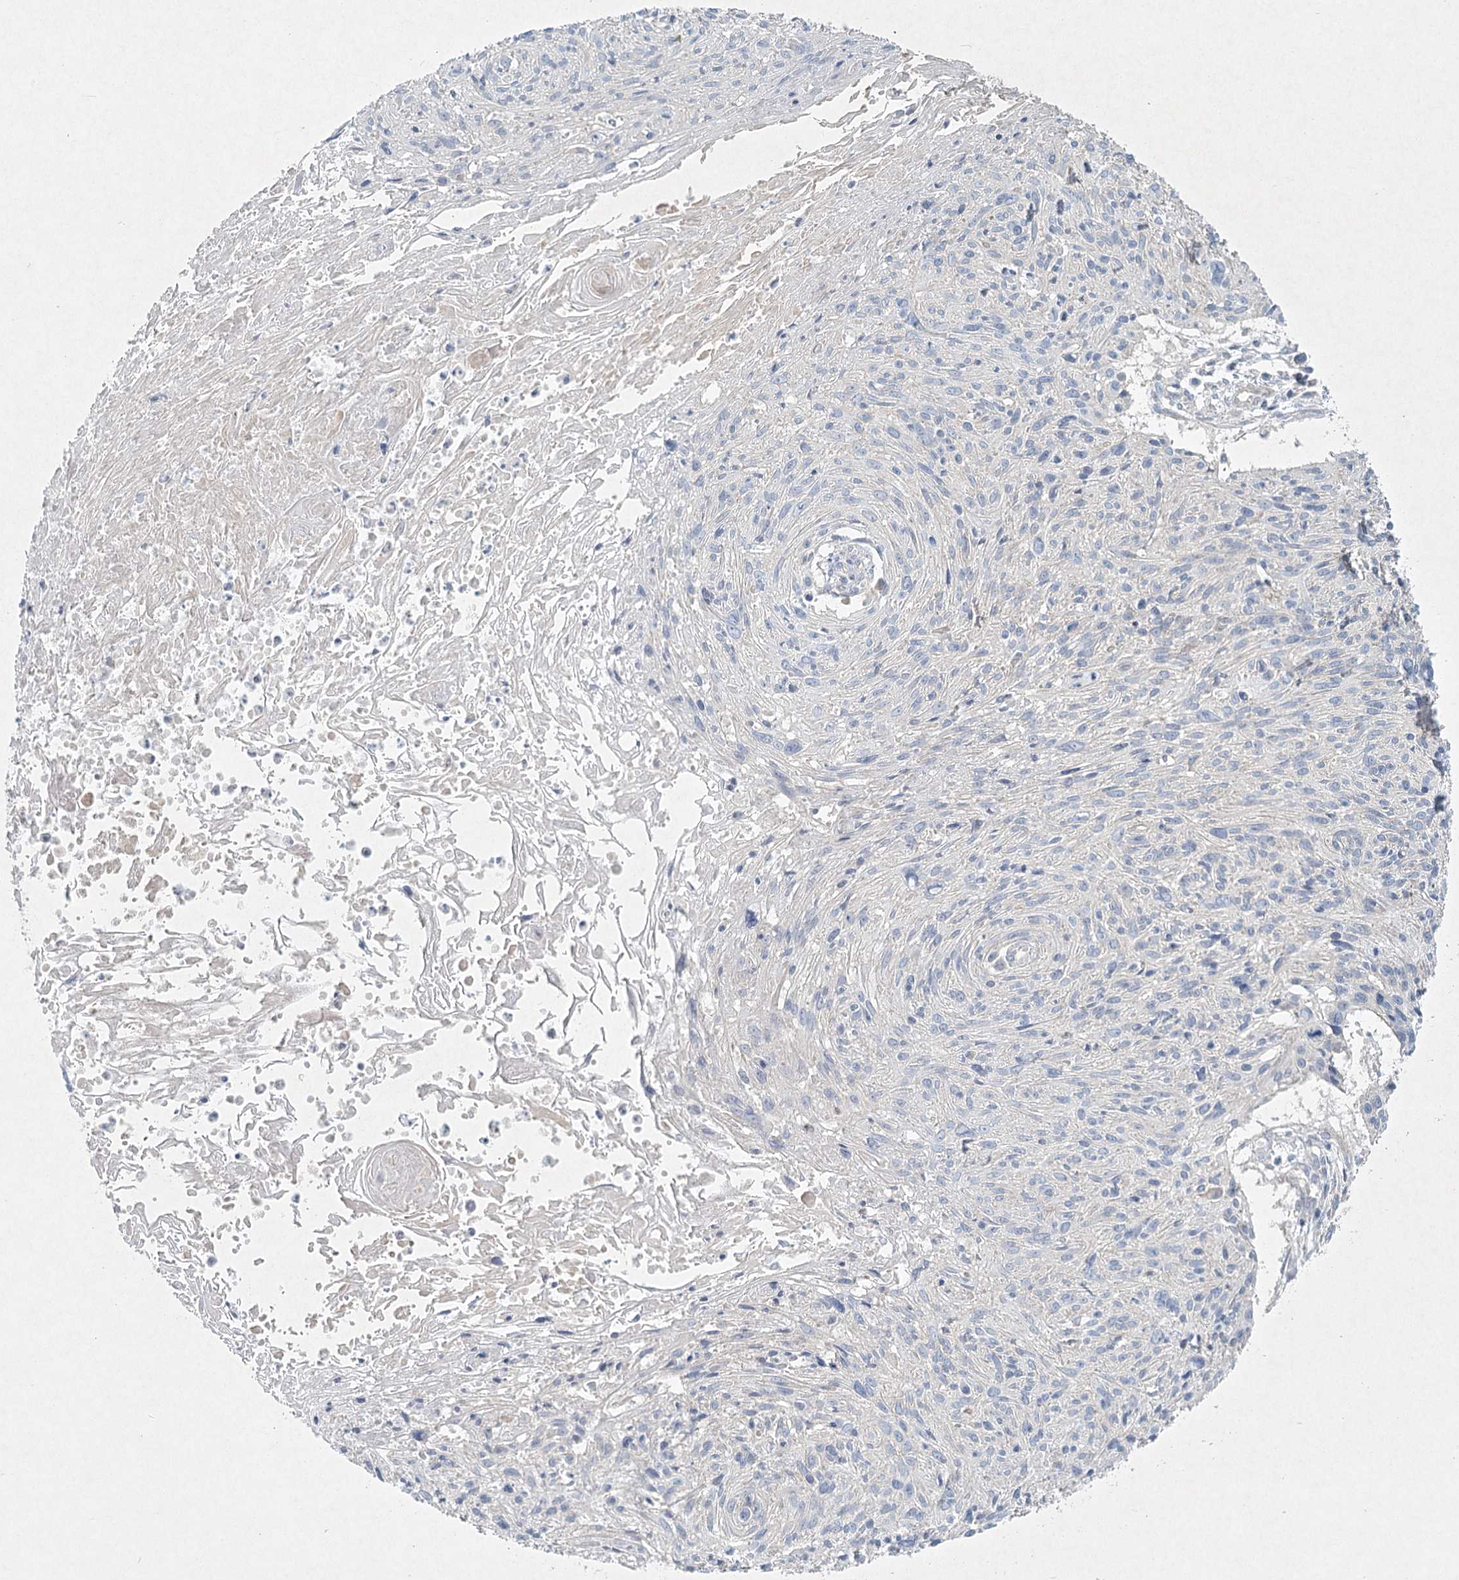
{"staining": {"intensity": "negative", "quantity": "none", "location": "none"}, "tissue": "cervical cancer", "cell_type": "Tumor cells", "image_type": "cancer", "snomed": [{"axis": "morphology", "description": "Squamous cell carcinoma, NOS"}, {"axis": "topography", "description": "Cervix"}], "caption": "This is an immunohistochemistry image of human cervical cancer. There is no expression in tumor cells.", "gene": "DNMBP", "patient": {"sex": "female", "age": 51}}